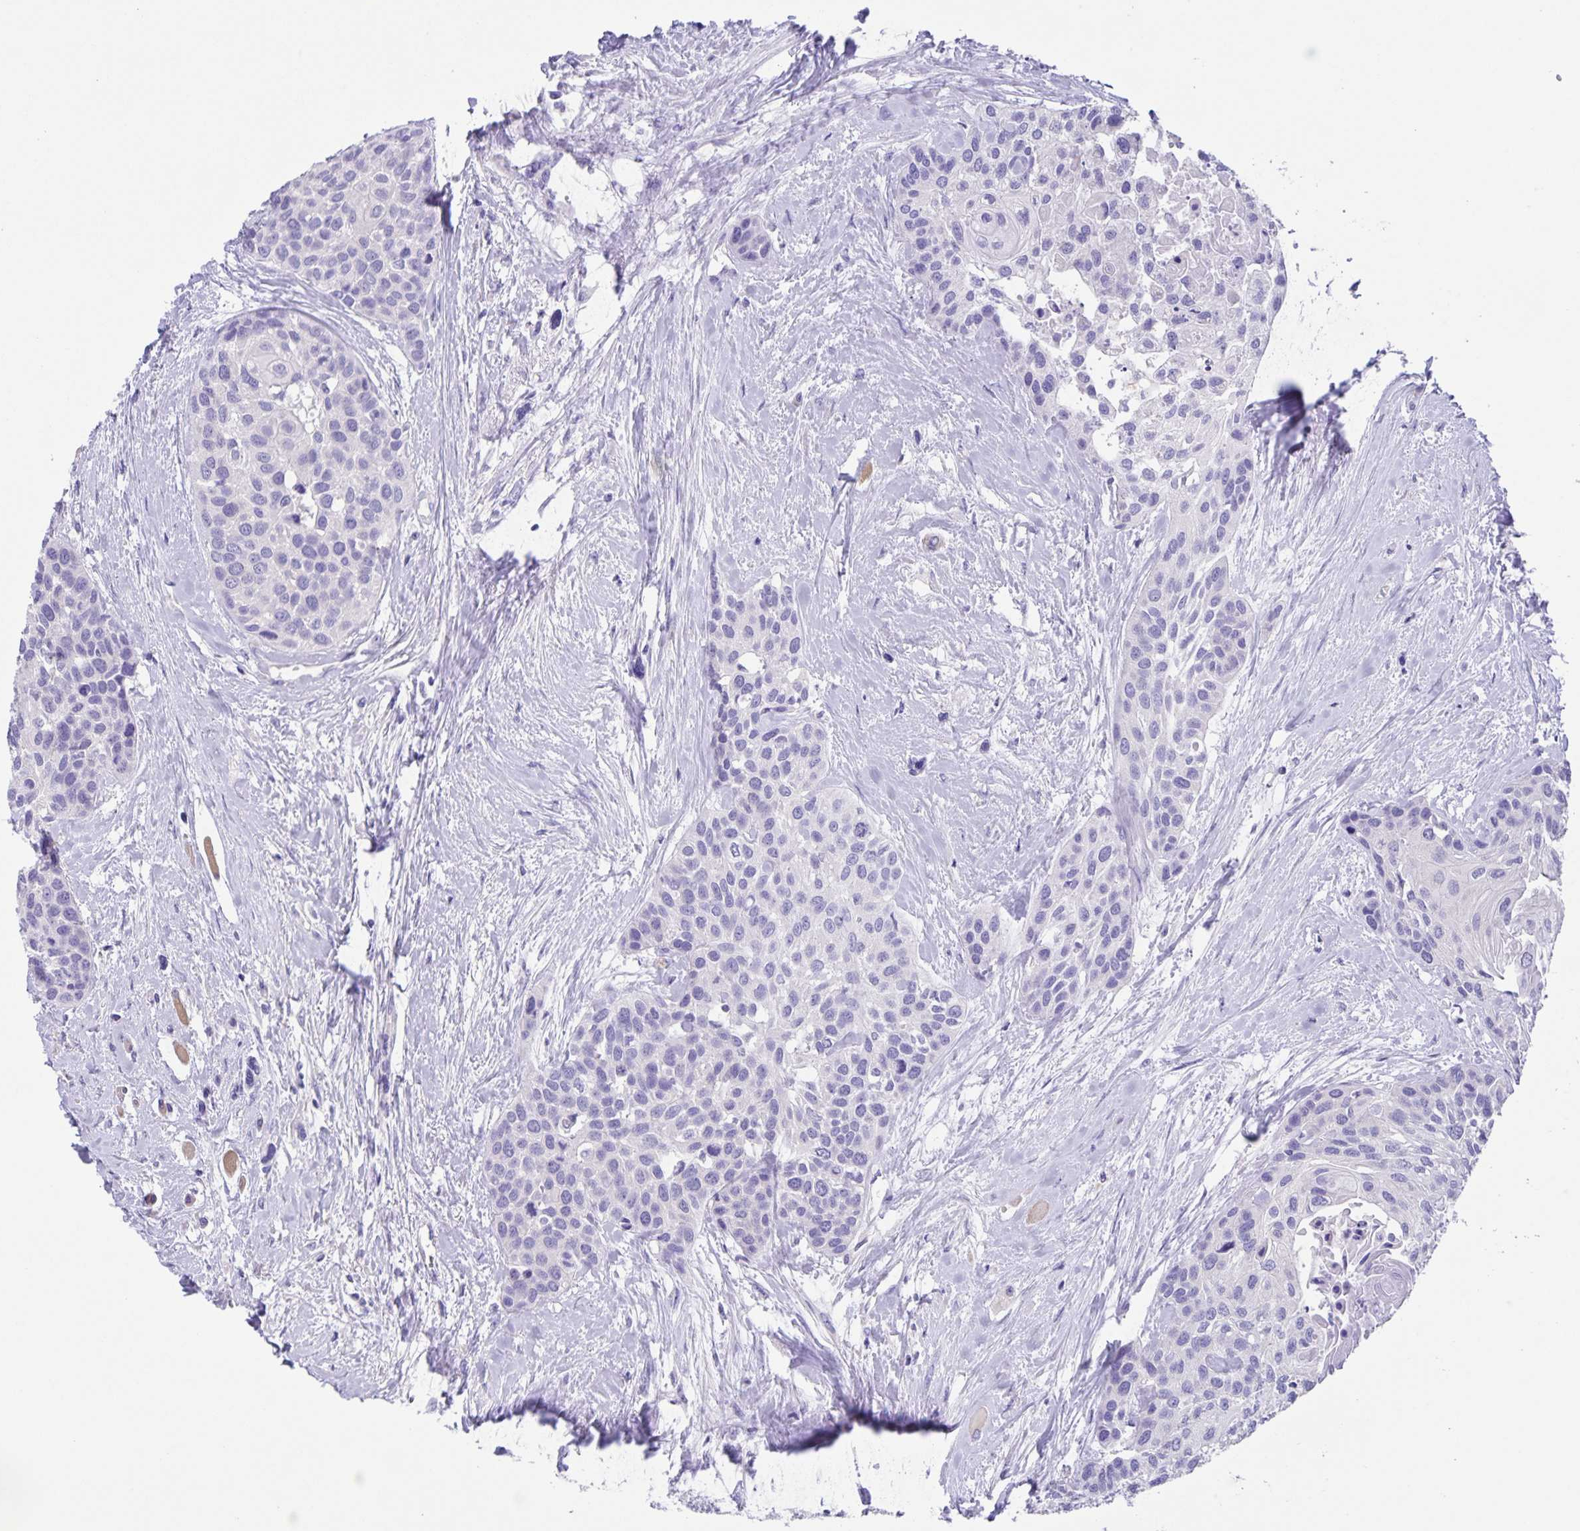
{"staining": {"intensity": "negative", "quantity": "none", "location": "none"}, "tissue": "head and neck cancer", "cell_type": "Tumor cells", "image_type": "cancer", "snomed": [{"axis": "morphology", "description": "Squamous cell carcinoma, NOS"}, {"axis": "topography", "description": "Head-Neck"}], "caption": "This is an immunohistochemistry histopathology image of head and neck squamous cell carcinoma. There is no expression in tumor cells.", "gene": "CAPSL", "patient": {"sex": "female", "age": 50}}